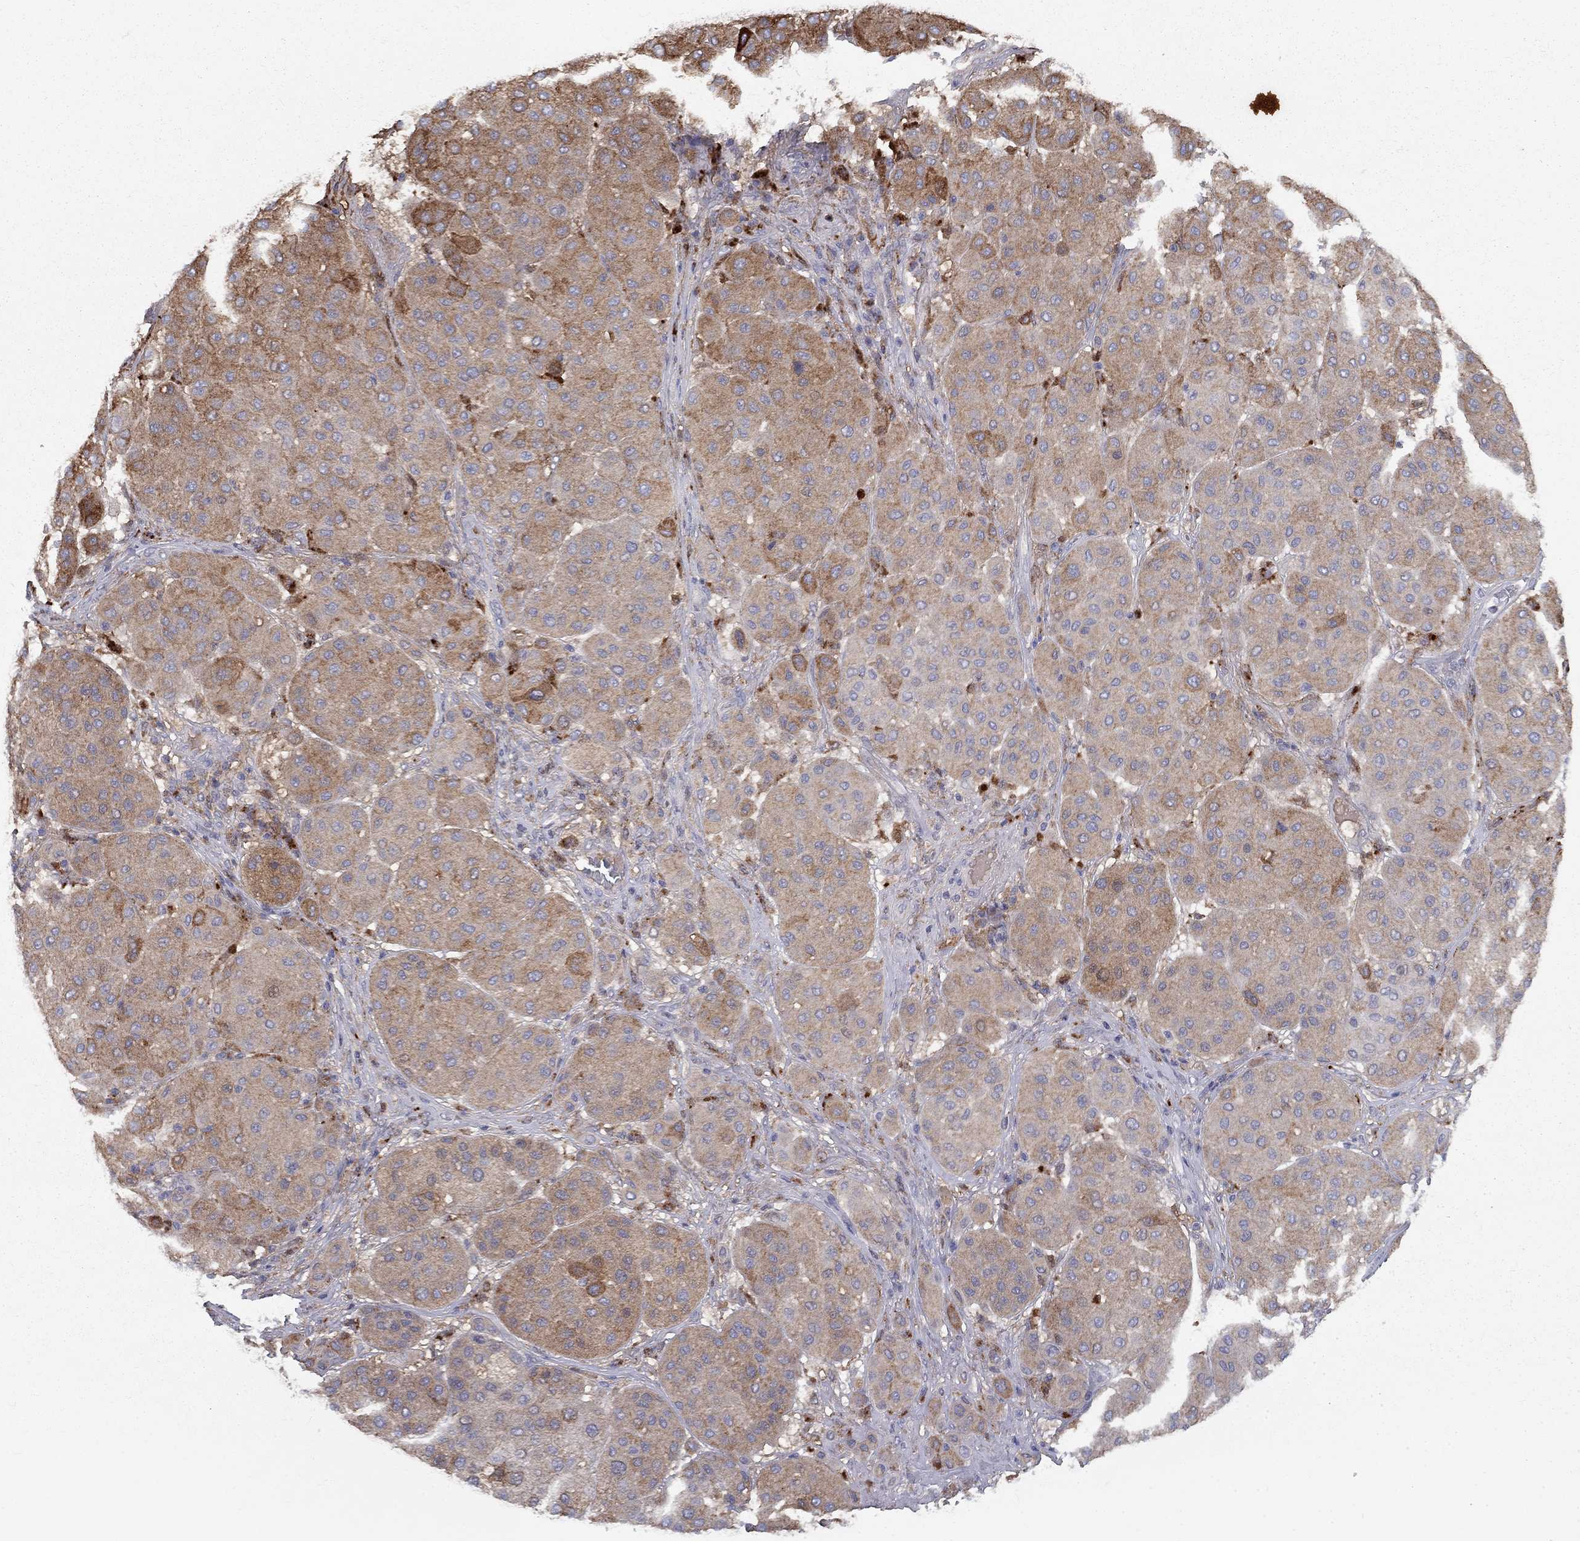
{"staining": {"intensity": "strong", "quantity": "<25%", "location": "cytoplasmic/membranous"}, "tissue": "melanoma", "cell_type": "Tumor cells", "image_type": "cancer", "snomed": [{"axis": "morphology", "description": "Malignant melanoma, Metastatic site"}, {"axis": "topography", "description": "Smooth muscle"}], "caption": "High-power microscopy captured an immunohistochemistry micrograph of malignant melanoma (metastatic site), revealing strong cytoplasmic/membranous expression in approximately <25% of tumor cells.", "gene": "EPDR1", "patient": {"sex": "male", "age": 41}}